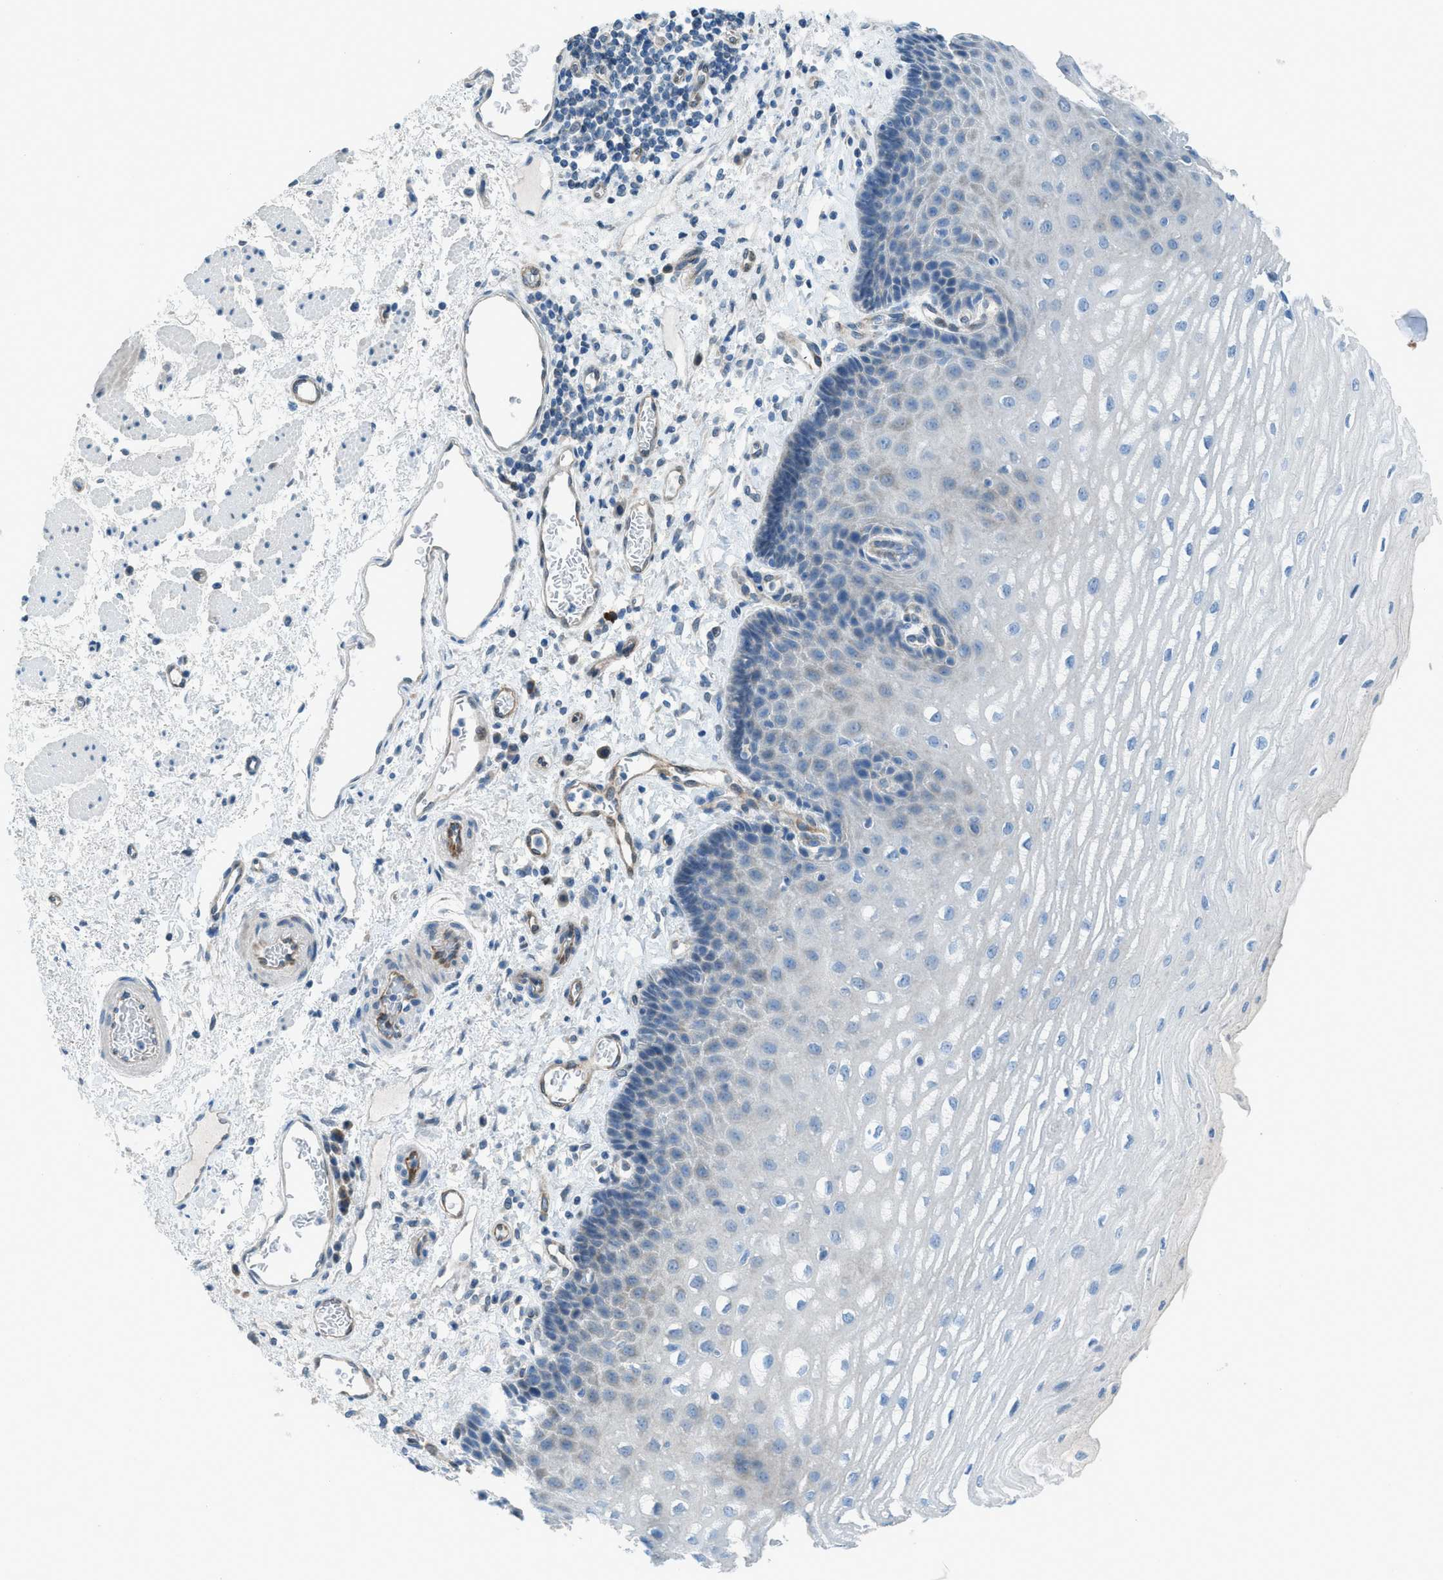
{"staining": {"intensity": "negative", "quantity": "none", "location": "none"}, "tissue": "esophagus", "cell_type": "Squamous epithelial cells", "image_type": "normal", "snomed": [{"axis": "morphology", "description": "Normal tissue, NOS"}, {"axis": "topography", "description": "Esophagus"}], "caption": "Squamous epithelial cells are negative for protein expression in unremarkable human esophagus.", "gene": "PRKN", "patient": {"sex": "male", "age": 54}}